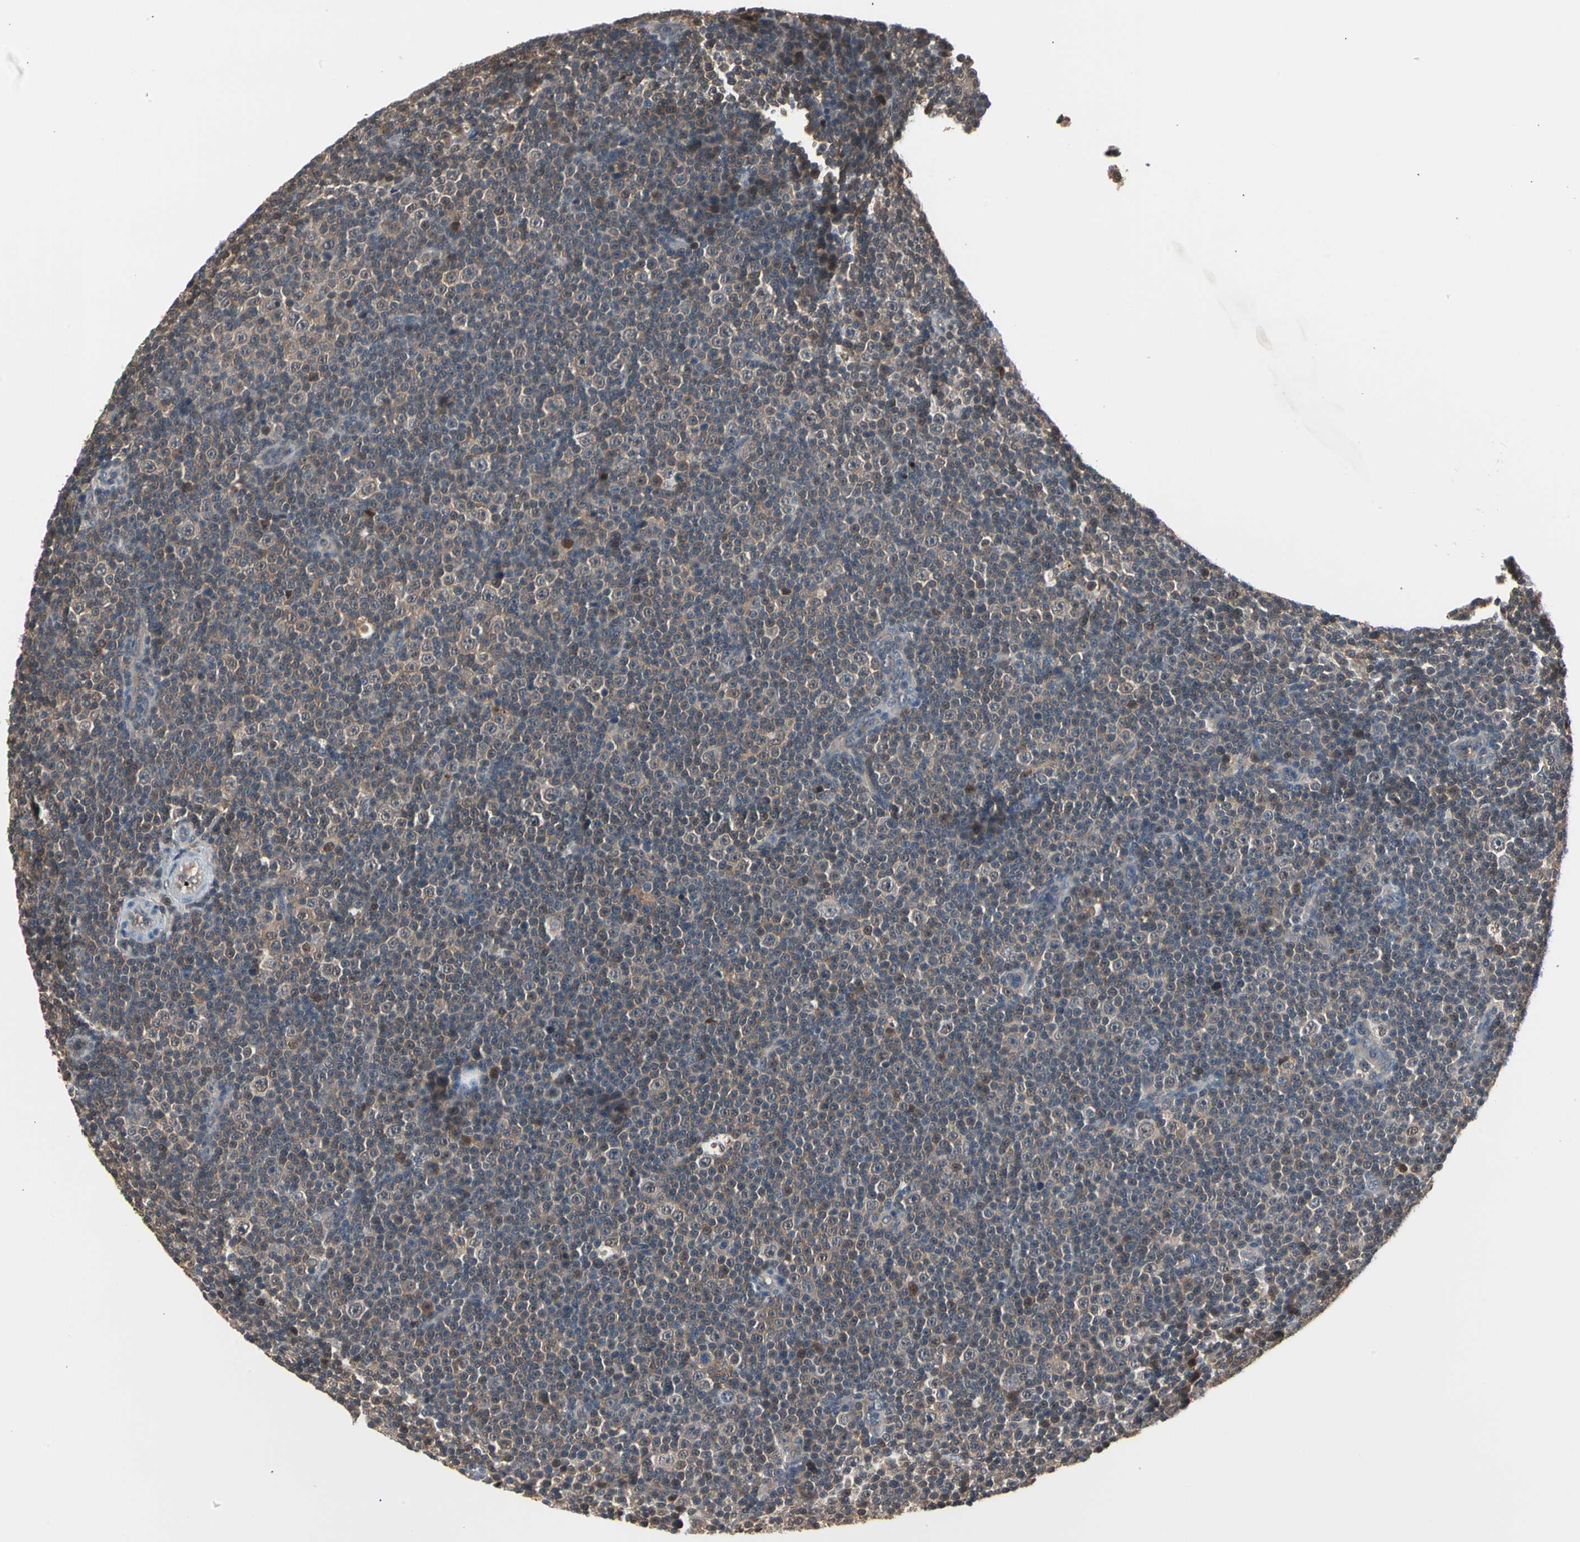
{"staining": {"intensity": "moderate", "quantity": ">75%", "location": "cytoplasmic/membranous"}, "tissue": "lymphoma", "cell_type": "Tumor cells", "image_type": "cancer", "snomed": [{"axis": "morphology", "description": "Malignant lymphoma, non-Hodgkin's type, Low grade"}, {"axis": "topography", "description": "Lymph node"}], "caption": "Moderate cytoplasmic/membranous staining is seen in about >75% of tumor cells in low-grade malignant lymphoma, non-Hodgkin's type.", "gene": "PSMA2", "patient": {"sex": "female", "age": 67}}